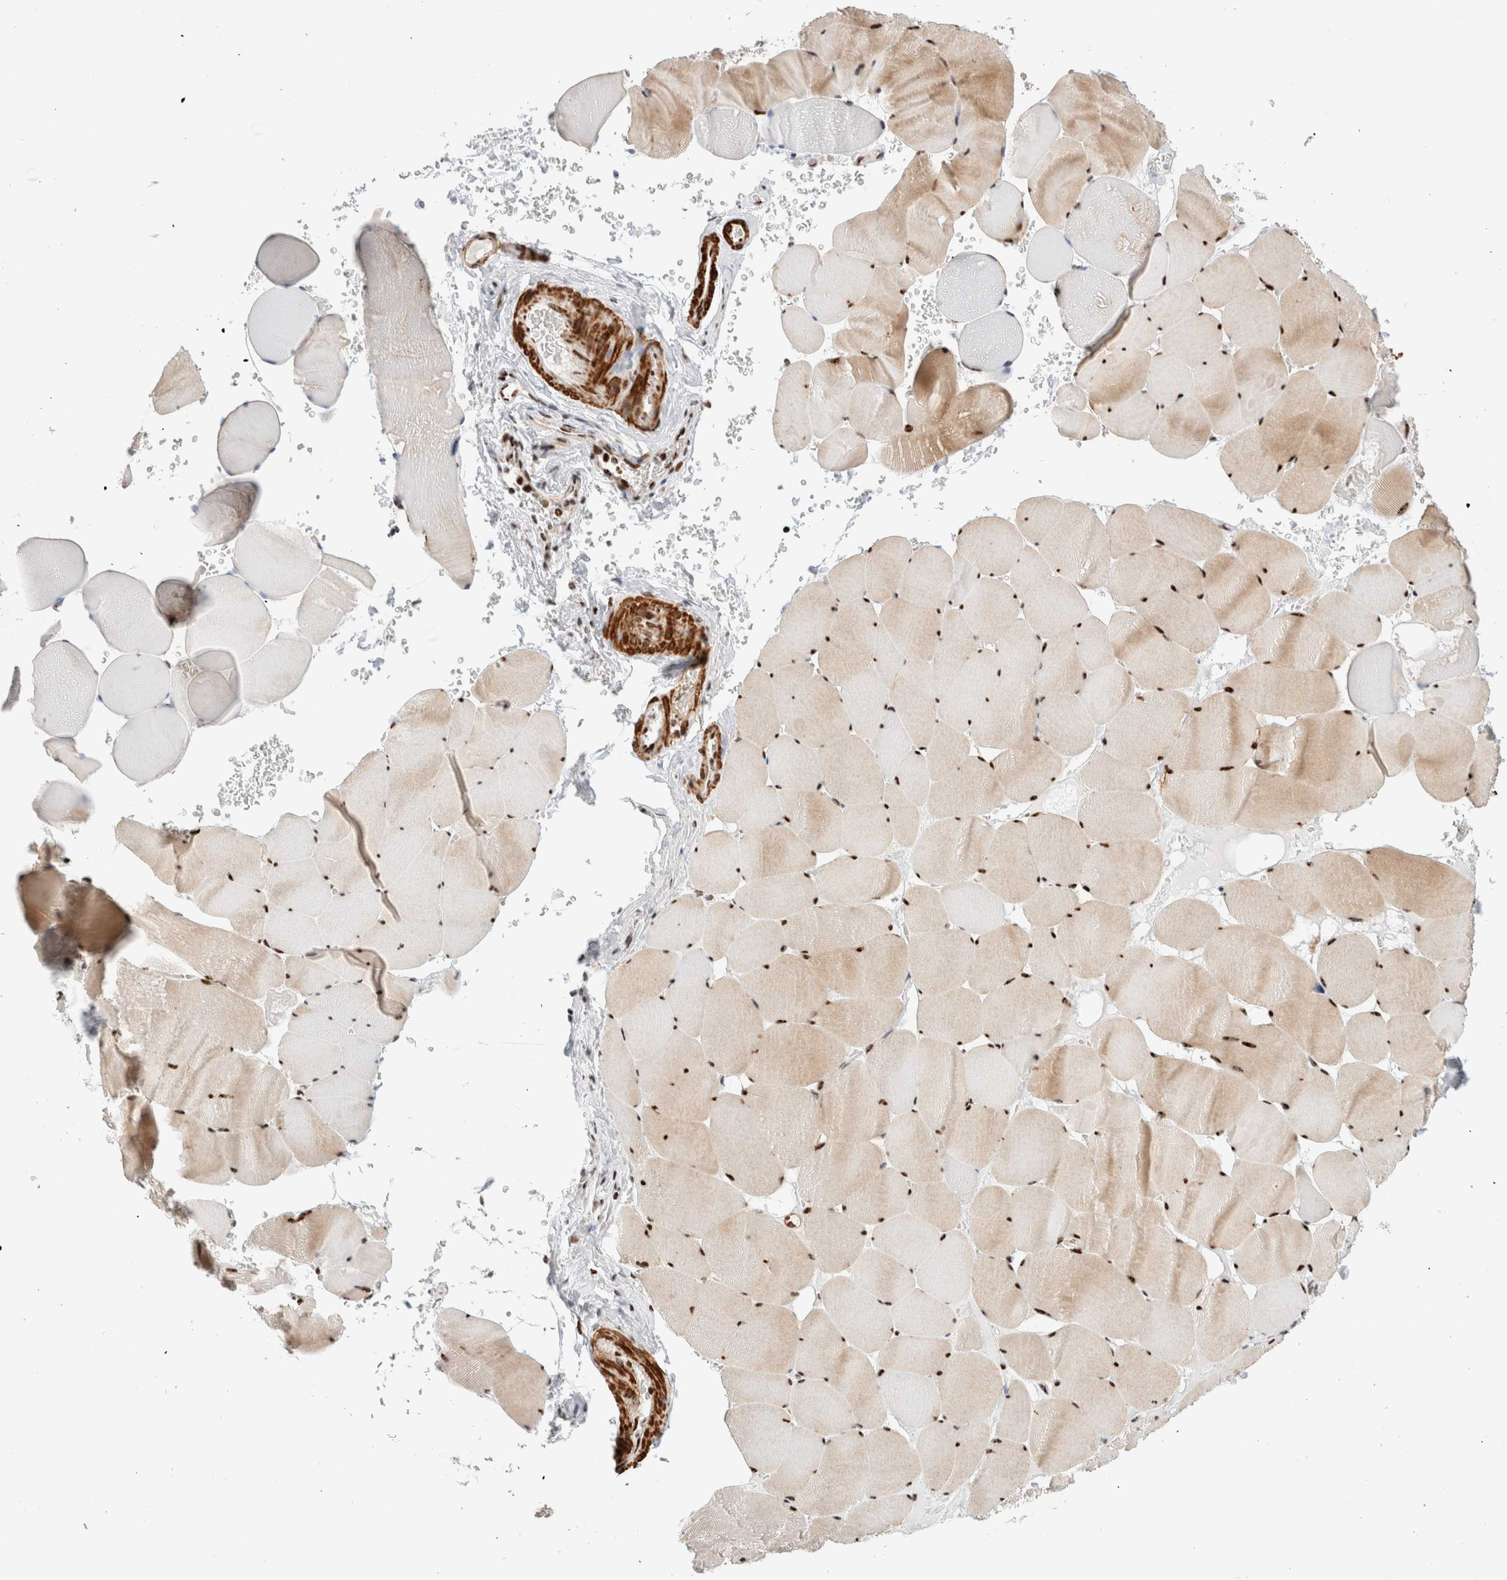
{"staining": {"intensity": "strong", "quantity": ">75%", "location": "nuclear"}, "tissue": "skeletal muscle", "cell_type": "Myocytes", "image_type": "normal", "snomed": [{"axis": "morphology", "description": "Normal tissue, NOS"}, {"axis": "topography", "description": "Skeletal muscle"}], "caption": "Brown immunohistochemical staining in unremarkable human skeletal muscle displays strong nuclear staining in approximately >75% of myocytes. Immunohistochemistry stains the protein of interest in brown and the nuclei are stained blue.", "gene": "ID3", "patient": {"sex": "male", "age": 62}}